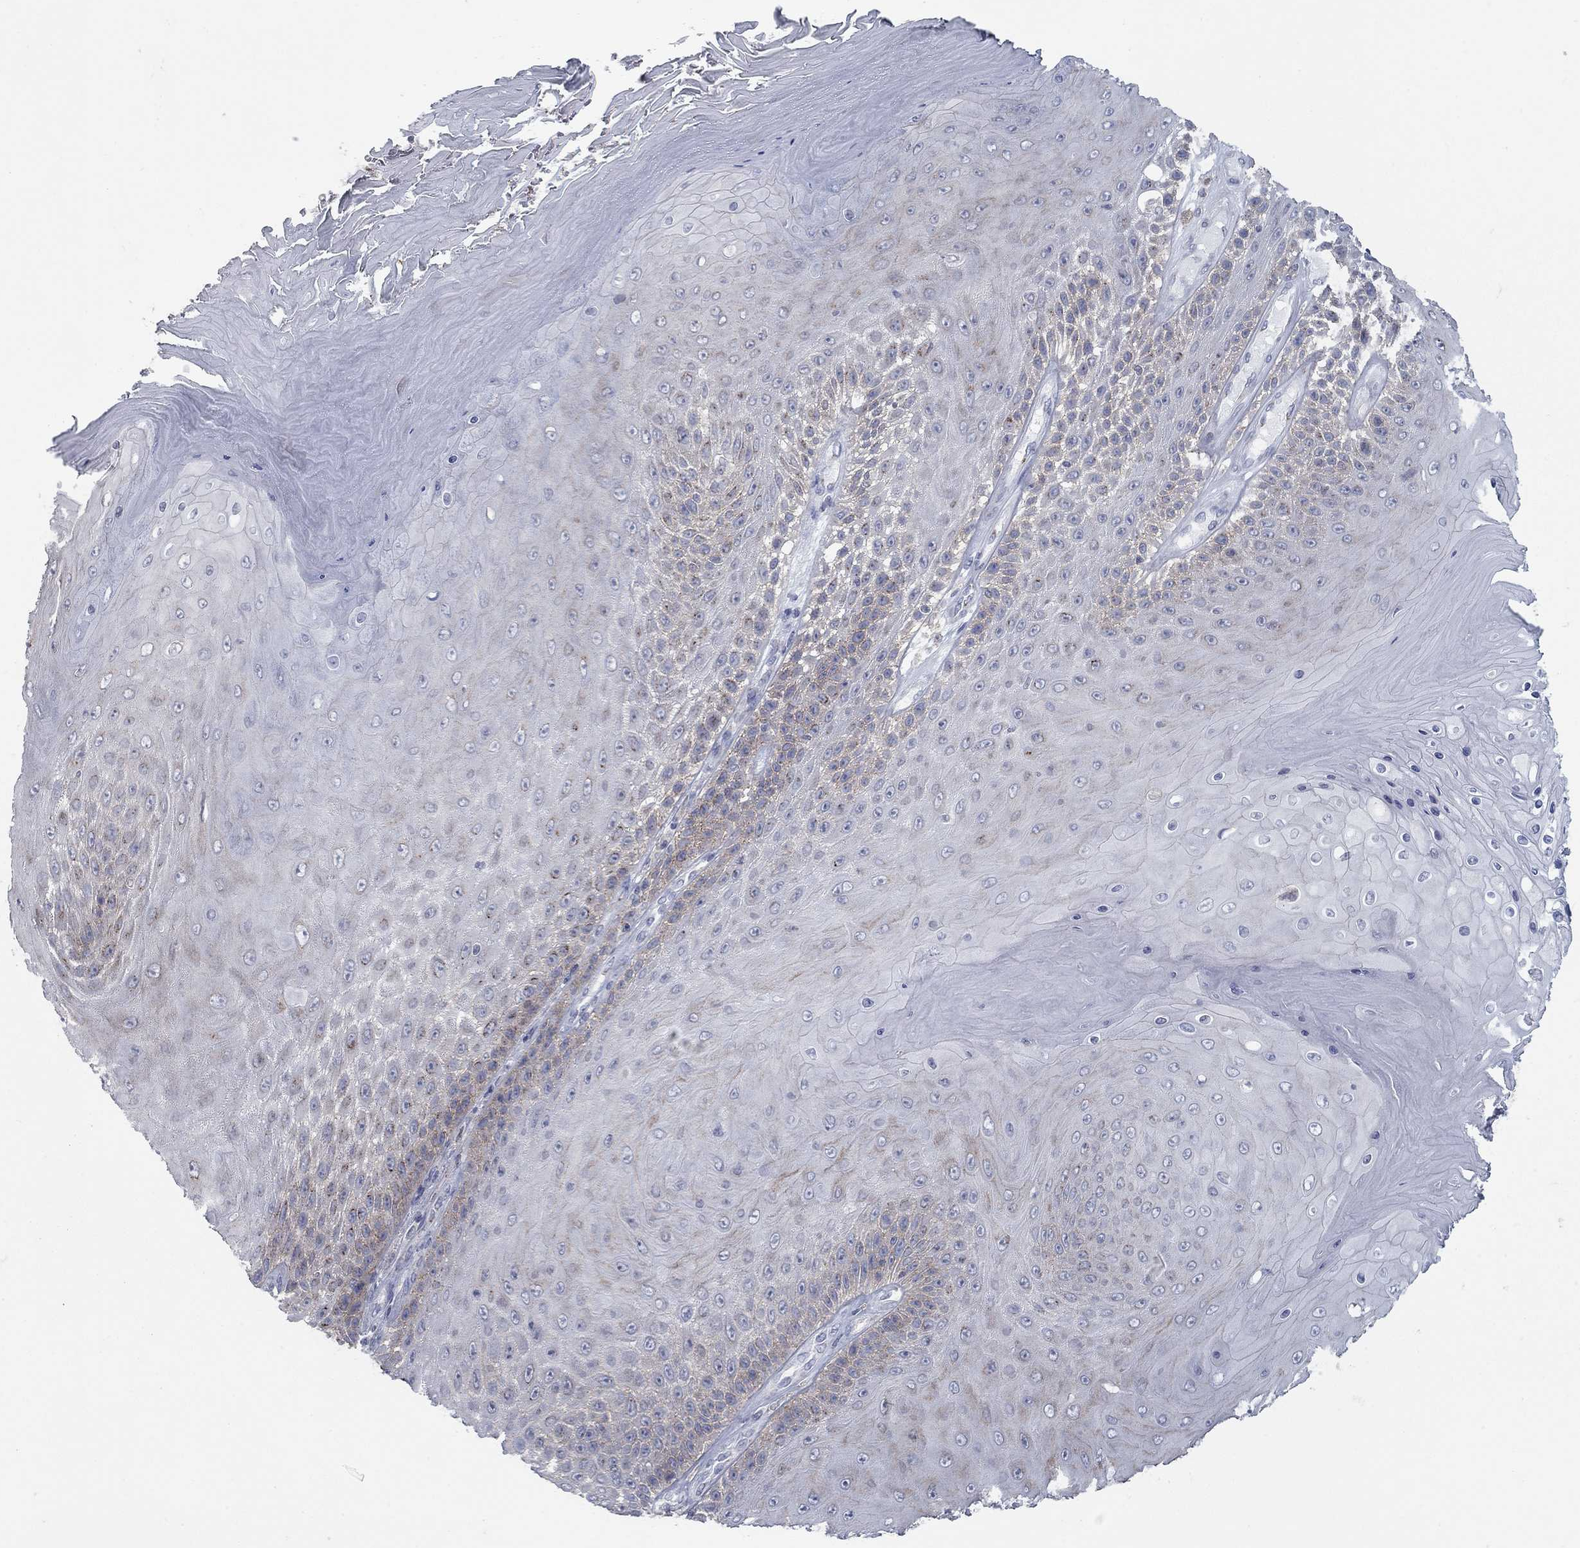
{"staining": {"intensity": "negative", "quantity": "none", "location": "none"}, "tissue": "skin cancer", "cell_type": "Tumor cells", "image_type": "cancer", "snomed": [{"axis": "morphology", "description": "Squamous cell carcinoma, NOS"}, {"axis": "topography", "description": "Skin"}], "caption": "Immunohistochemistry of skin cancer (squamous cell carcinoma) shows no staining in tumor cells. Brightfield microscopy of immunohistochemistry stained with DAB (3,3'-diaminobenzidine) (brown) and hematoxylin (blue), captured at high magnification.", "gene": "KIAA0319L", "patient": {"sex": "male", "age": 62}}